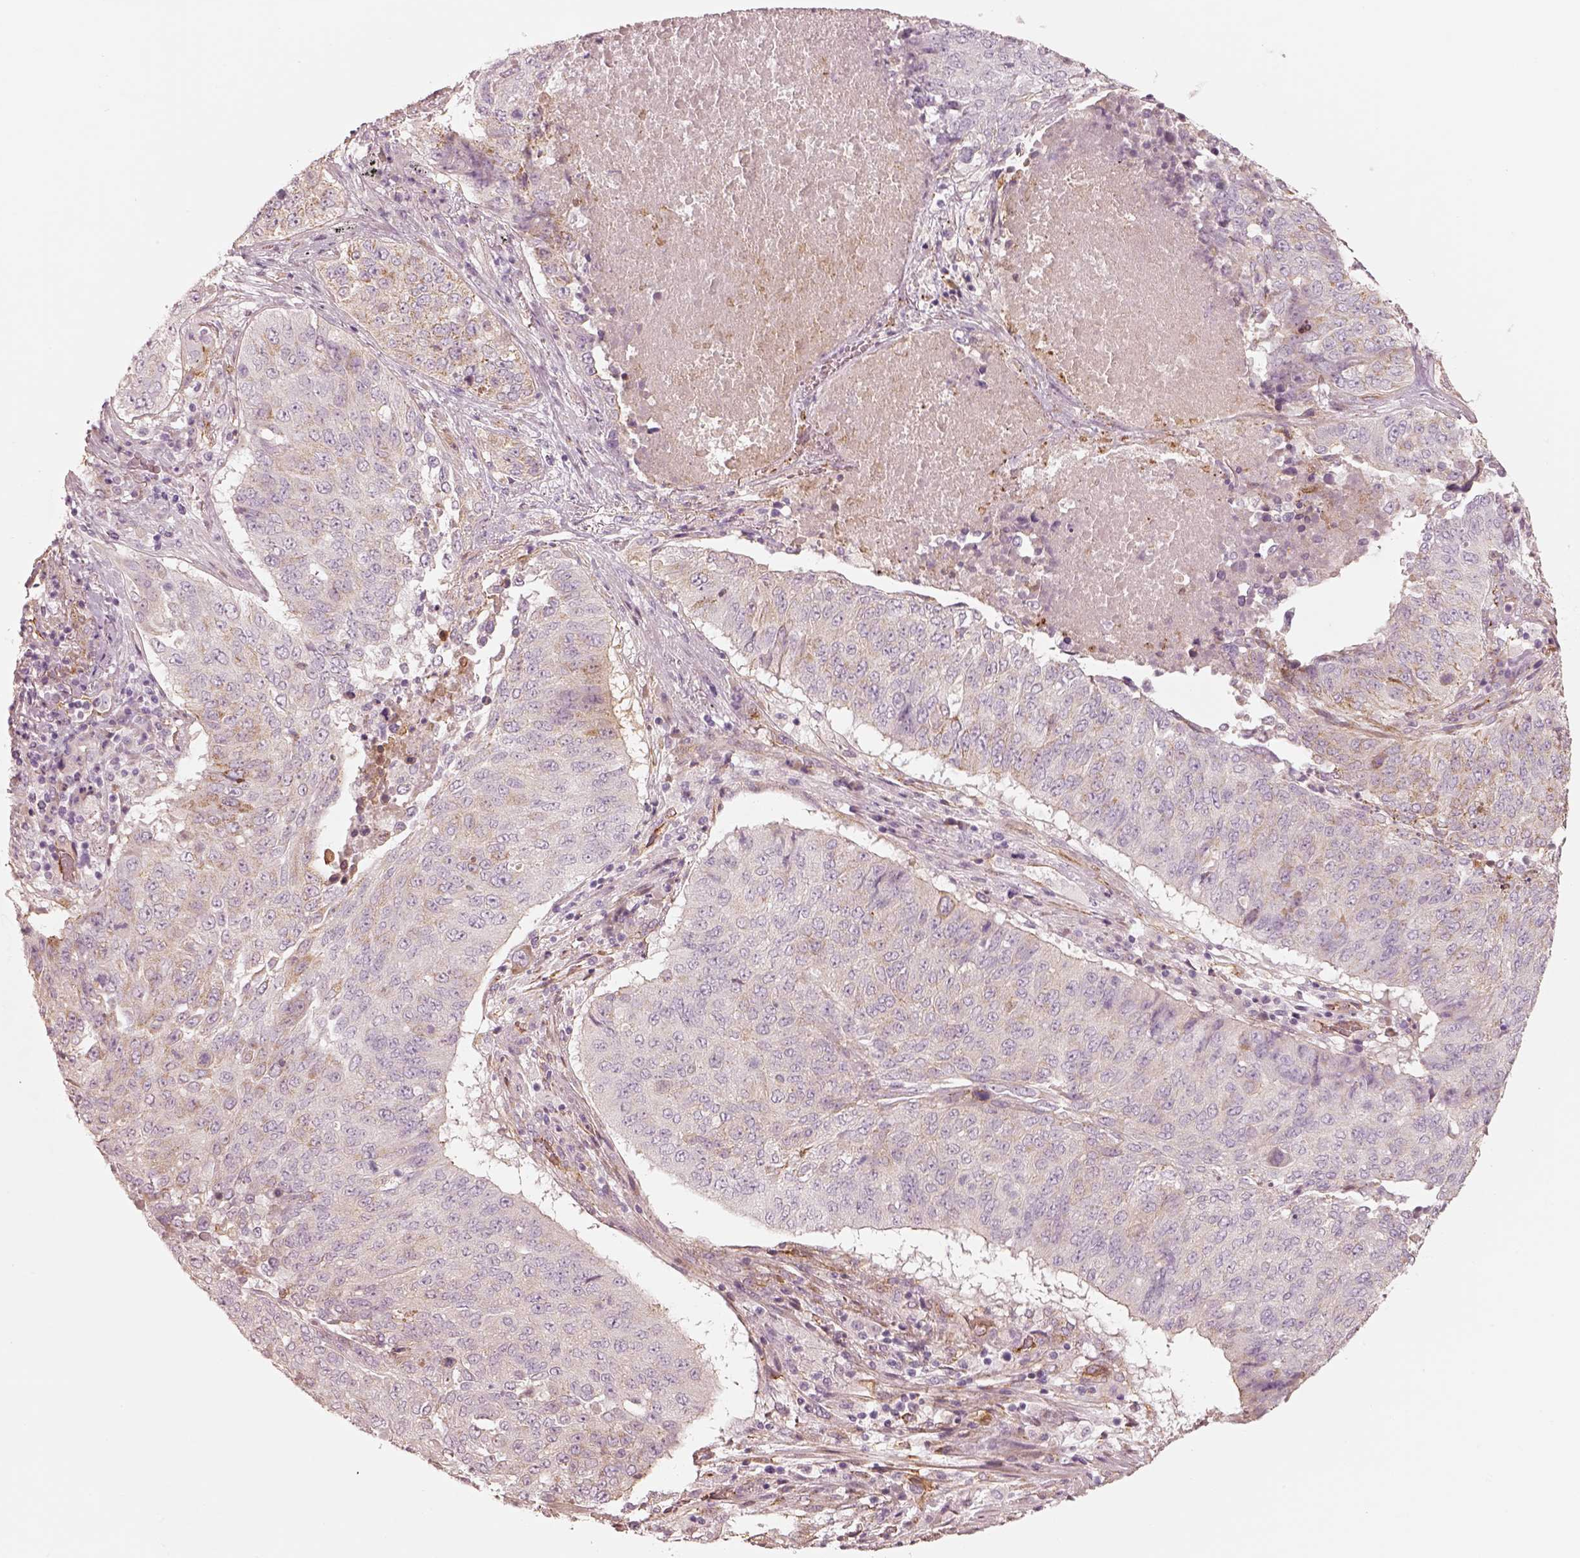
{"staining": {"intensity": "negative", "quantity": "none", "location": "none"}, "tissue": "lung cancer", "cell_type": "Tumor cells", "image_type": "cancer", "snomed": [{"axis": "morphology", "description": "Normal tissue, NOS"}, {"axis": "morphology", "description": "Squamous cell carcinoma, NOS"}, {"axis": "topography", "description": "Bronchus"}, {"axis": "topography", "description": "Lung"}], "caption": "Immunohistochemistry of human squamous cell carcinoma (lung) displays no staining in tumor cells.", "gene": "CRYM", "patient": {"sex": "male", "age": 64}}